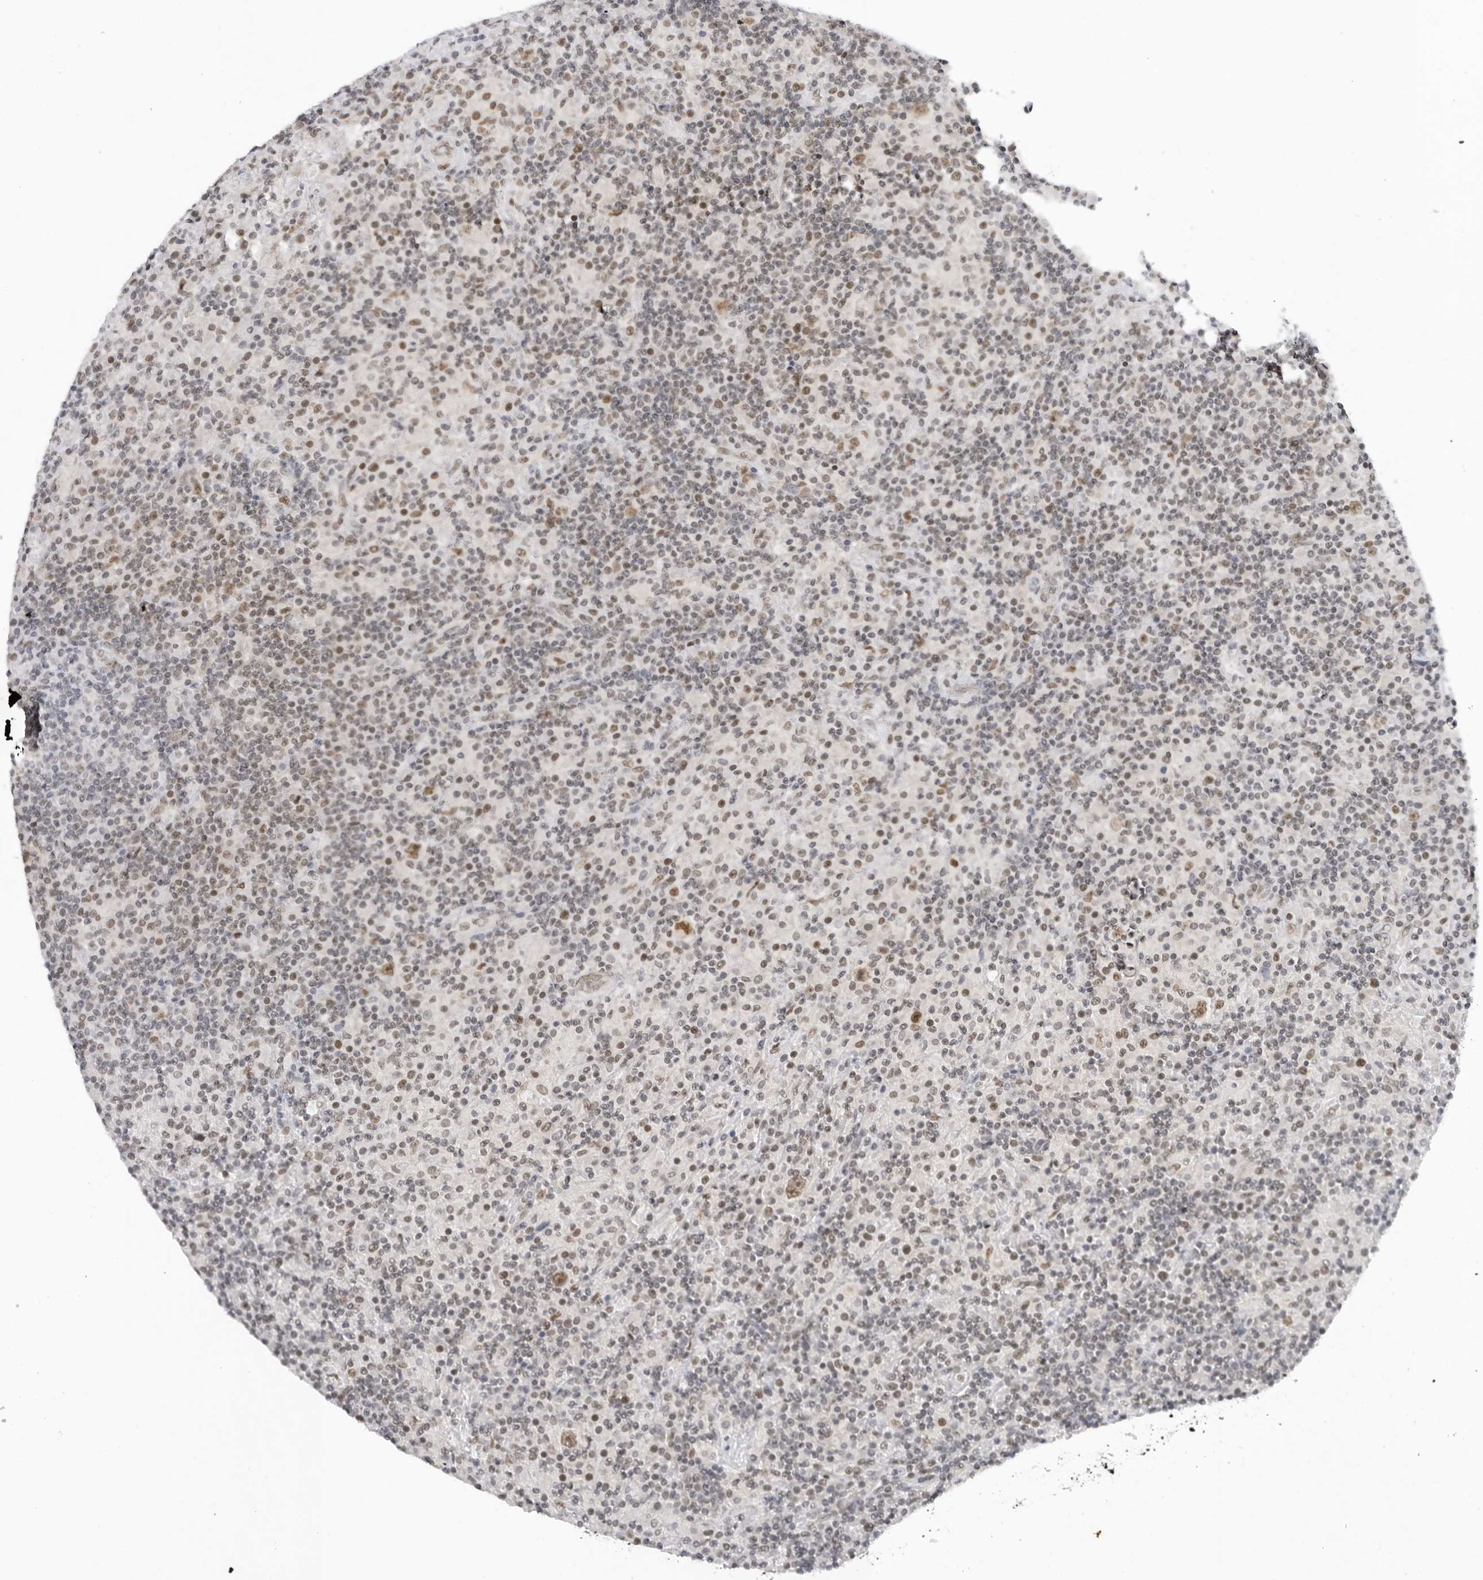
{"staining": {"intensity": "weak", "quantity": ">75%", "location": "nuclear"}, "tissue": "lymphoma", "cell_type": "Tumor cells", "image_type": "cancer", "snomed": [{"axis": "morphology", "description": "Hodgkin's disease, NOS"}, {"axis": "topography", "description": "Lymph node"}], "caption": "Tumor cells reveal weak nuclear expression in approximately >75% of cells in Hodgkin's disease.", "gene": "FOXK2", "patient": {"sex": "male", "age": 70}}